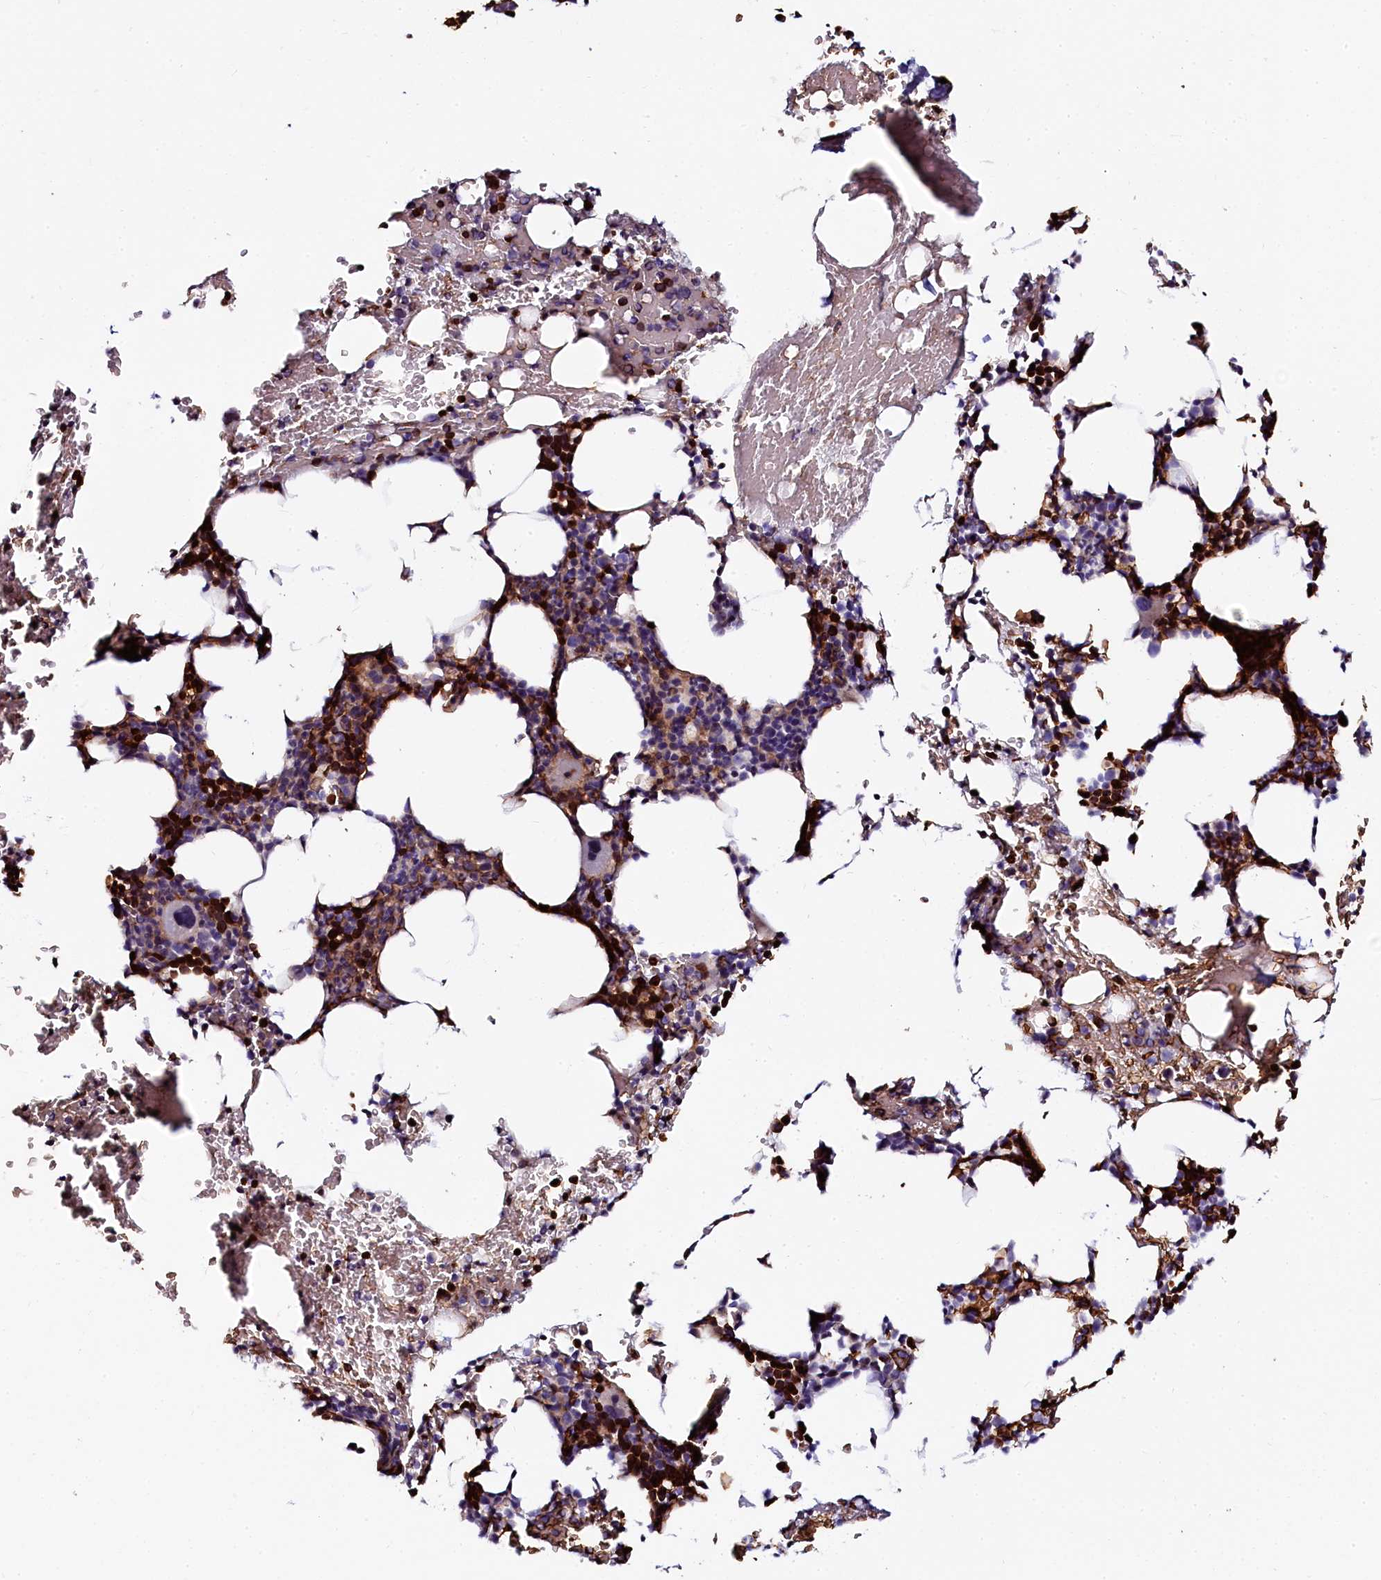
{"staining": {"intensity": "strong", "quantity": "<25%", "location": "cytoplasmic/membranous,nuclear"}, "tissue": "bone marrow", "cell_type": "Hematopoietic cells", "image_type": "normal", "snomed": [{"axis": "morphology", "description": "Normal tissue, NOS"}, {"axis": "morphology", "description": "Inflammation, NOS"}, {"axis": "topography", "description": "Bone marrow"}], "caption": "Brown immunohistochemical staining in normal bone marrow displays strong cytoplasmic/membranous,nuclear staining in approximately <25% of hematopoietic cells. (DAB IHC with brightfield microscopy, high magnification).", "gene": "CTDSPL2", "patient": {"sex": "male", "age": 41}}